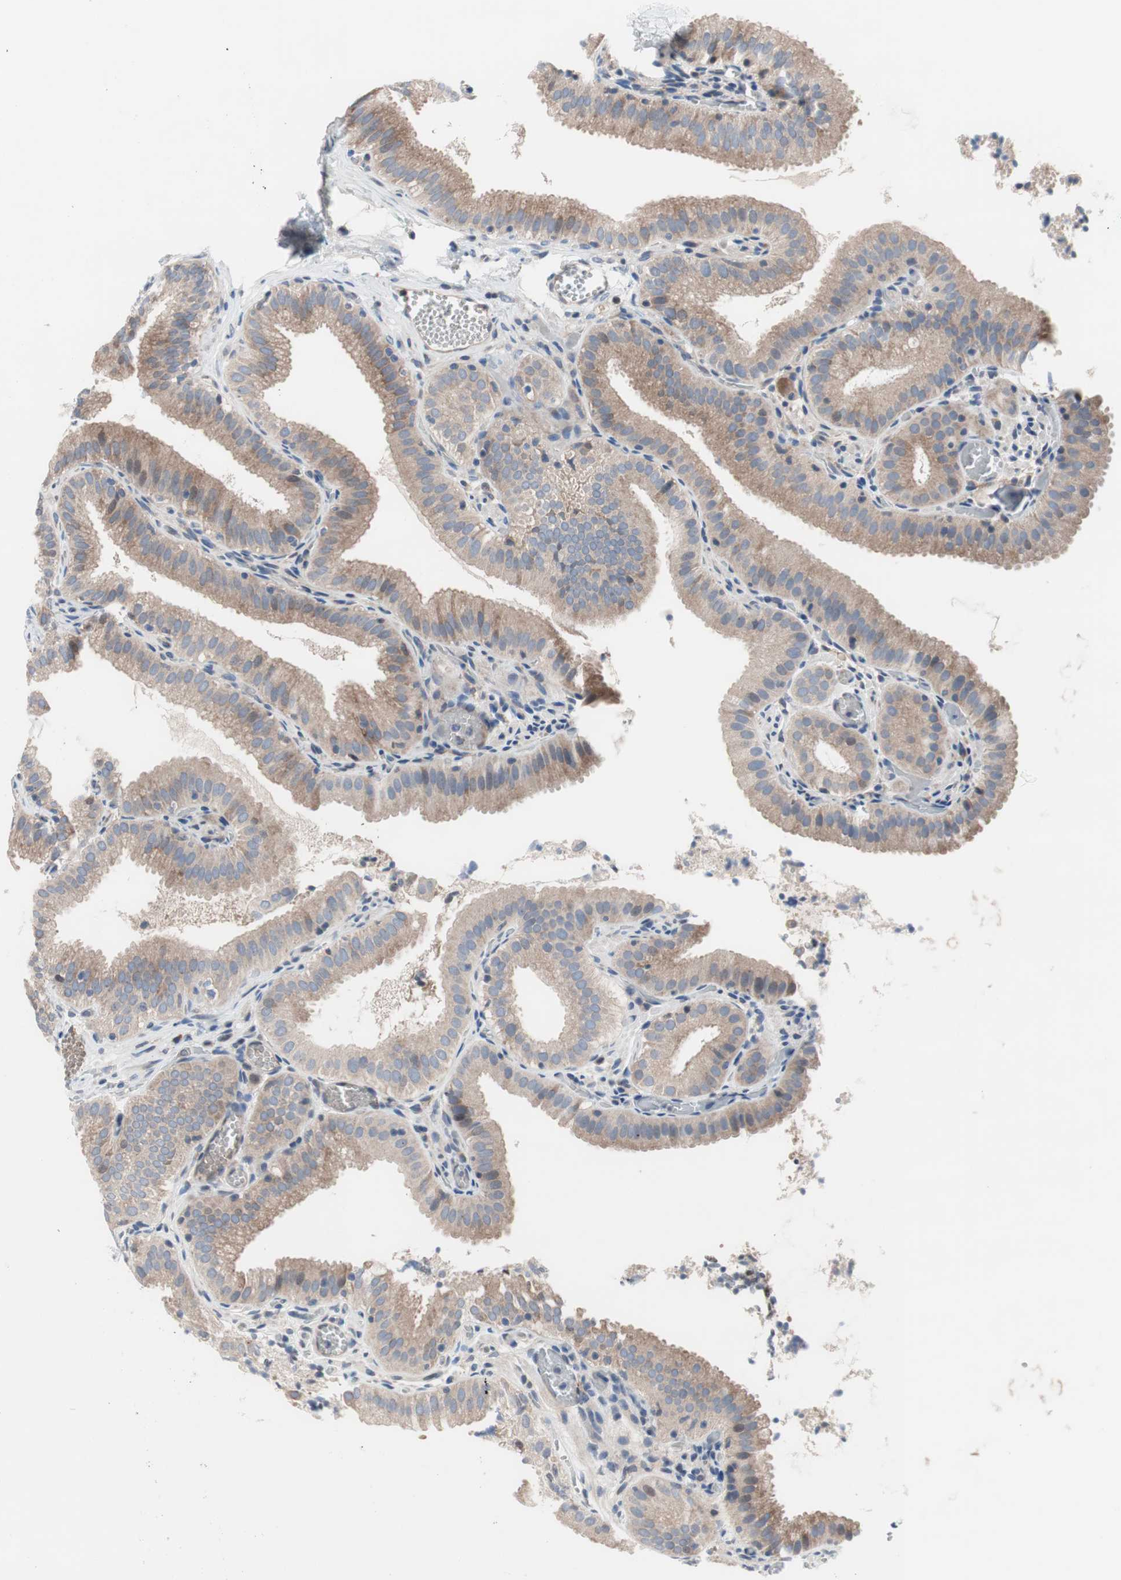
{"staining": {"intensity": "moderate", "quantity": ">75%", "location": "cytoplasmic/membranous"}, "tissue": "gallbladder", "cell_type": "Glandular cells", "image_type": "normal", "snomed": [{"axis": "morphology", "description": "Normal tissue, NOS"}, {"axis": "topography", "description": "Gallbladder"}], "caption": "Brown immunohistochemical staining in benign human gallbladder displays moderate cytoplasmic/membranous positivity in about >75% of glandular cells.", "gene": "KANSL1", "patient": {"sex": "male", "age": 54}}